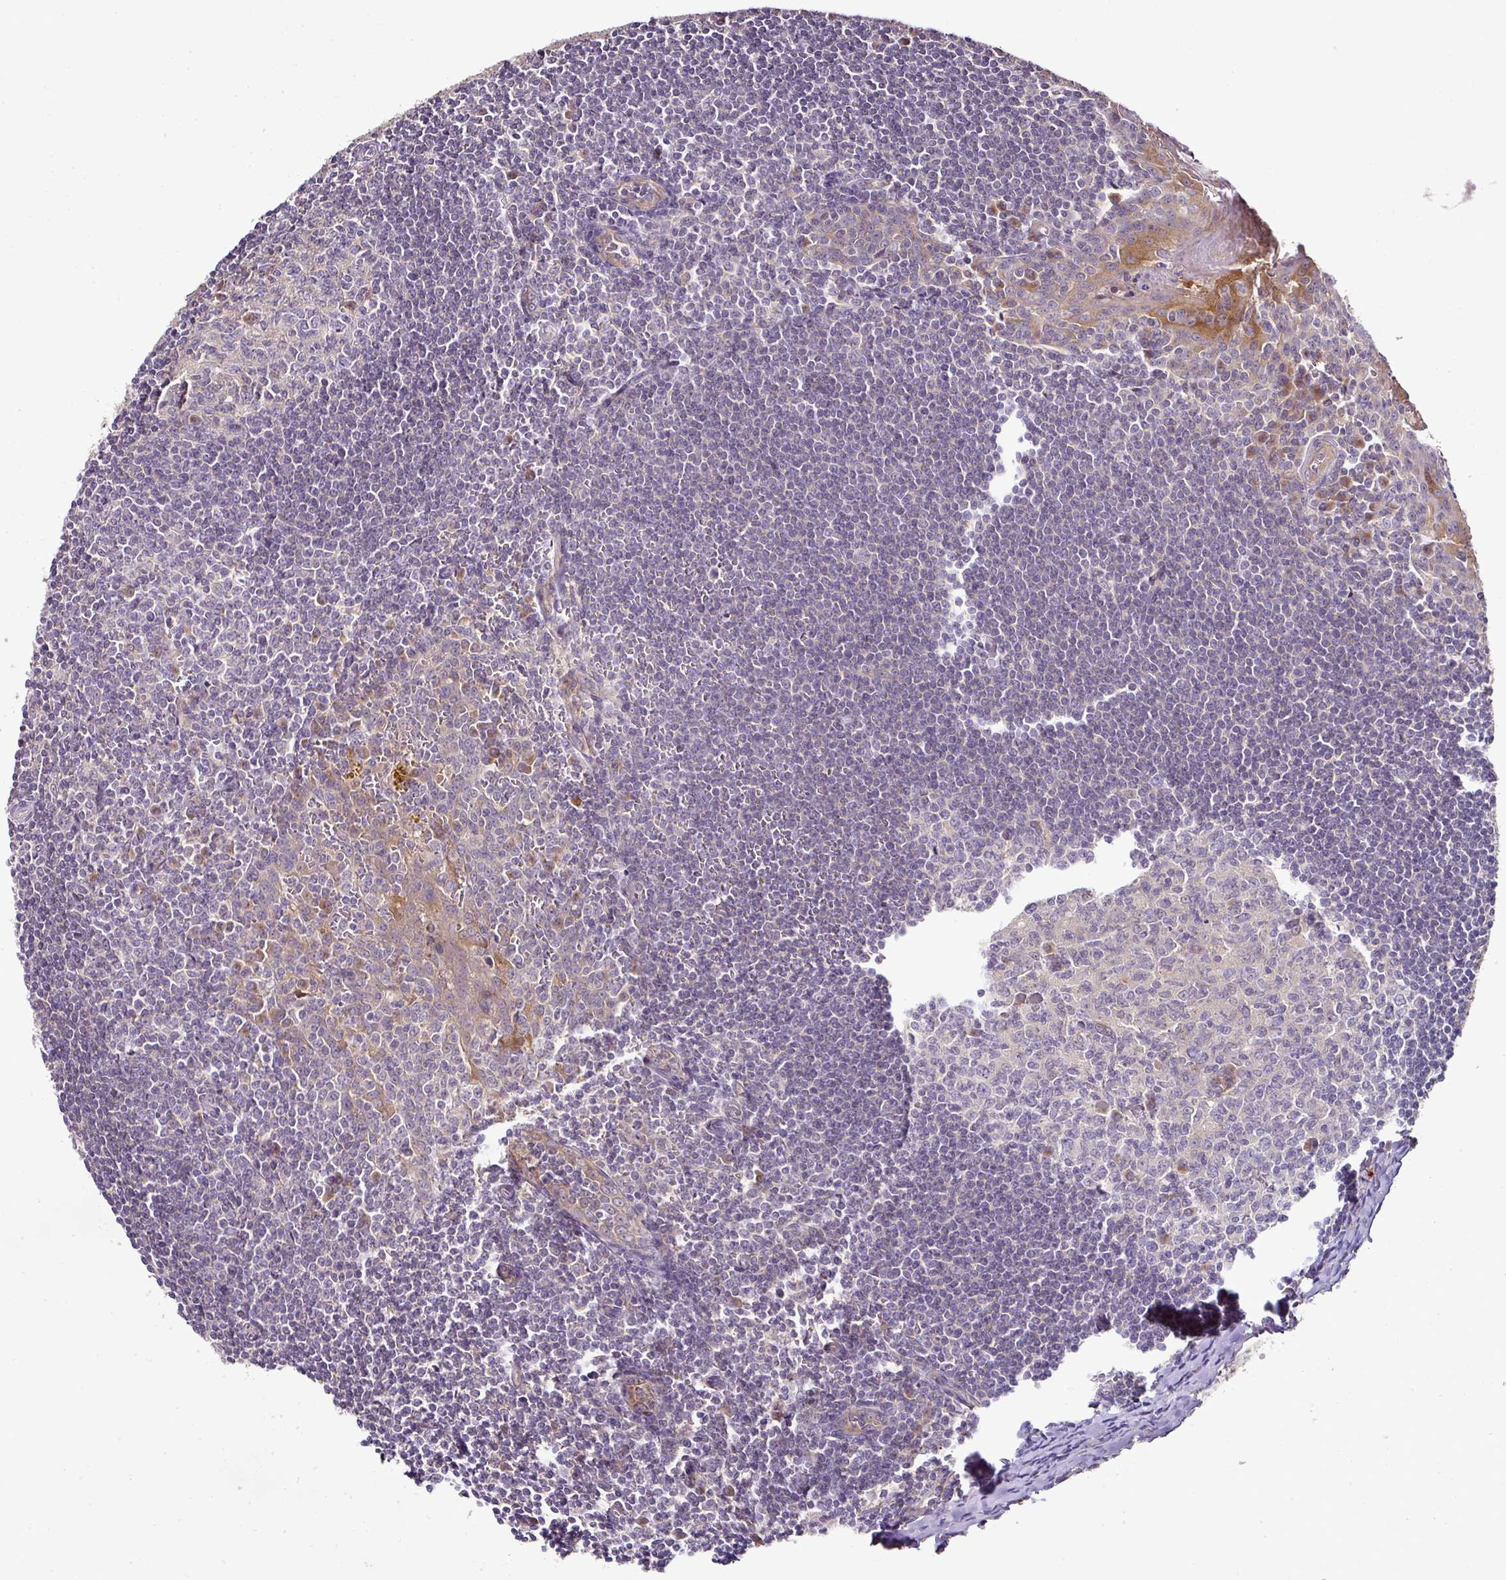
{"staining": {"intensity": "negative", "quantity": "none", "location": "none"}, "tissue": "tonsil", "cell_type": "Germinal center cells", "image_type": "normal", "snomed": [{"axis": "morphology", "description": "Normal tissue, NOS"}, {"axis": "topography", "description": "Tonsil"}], "caption": "This is a photomicrograph of IHC staining of normal tonsil, which shows no expression in germinal center cells.", "gene": "SKIC2", "patient": {"sex": "male", "age": 27}}